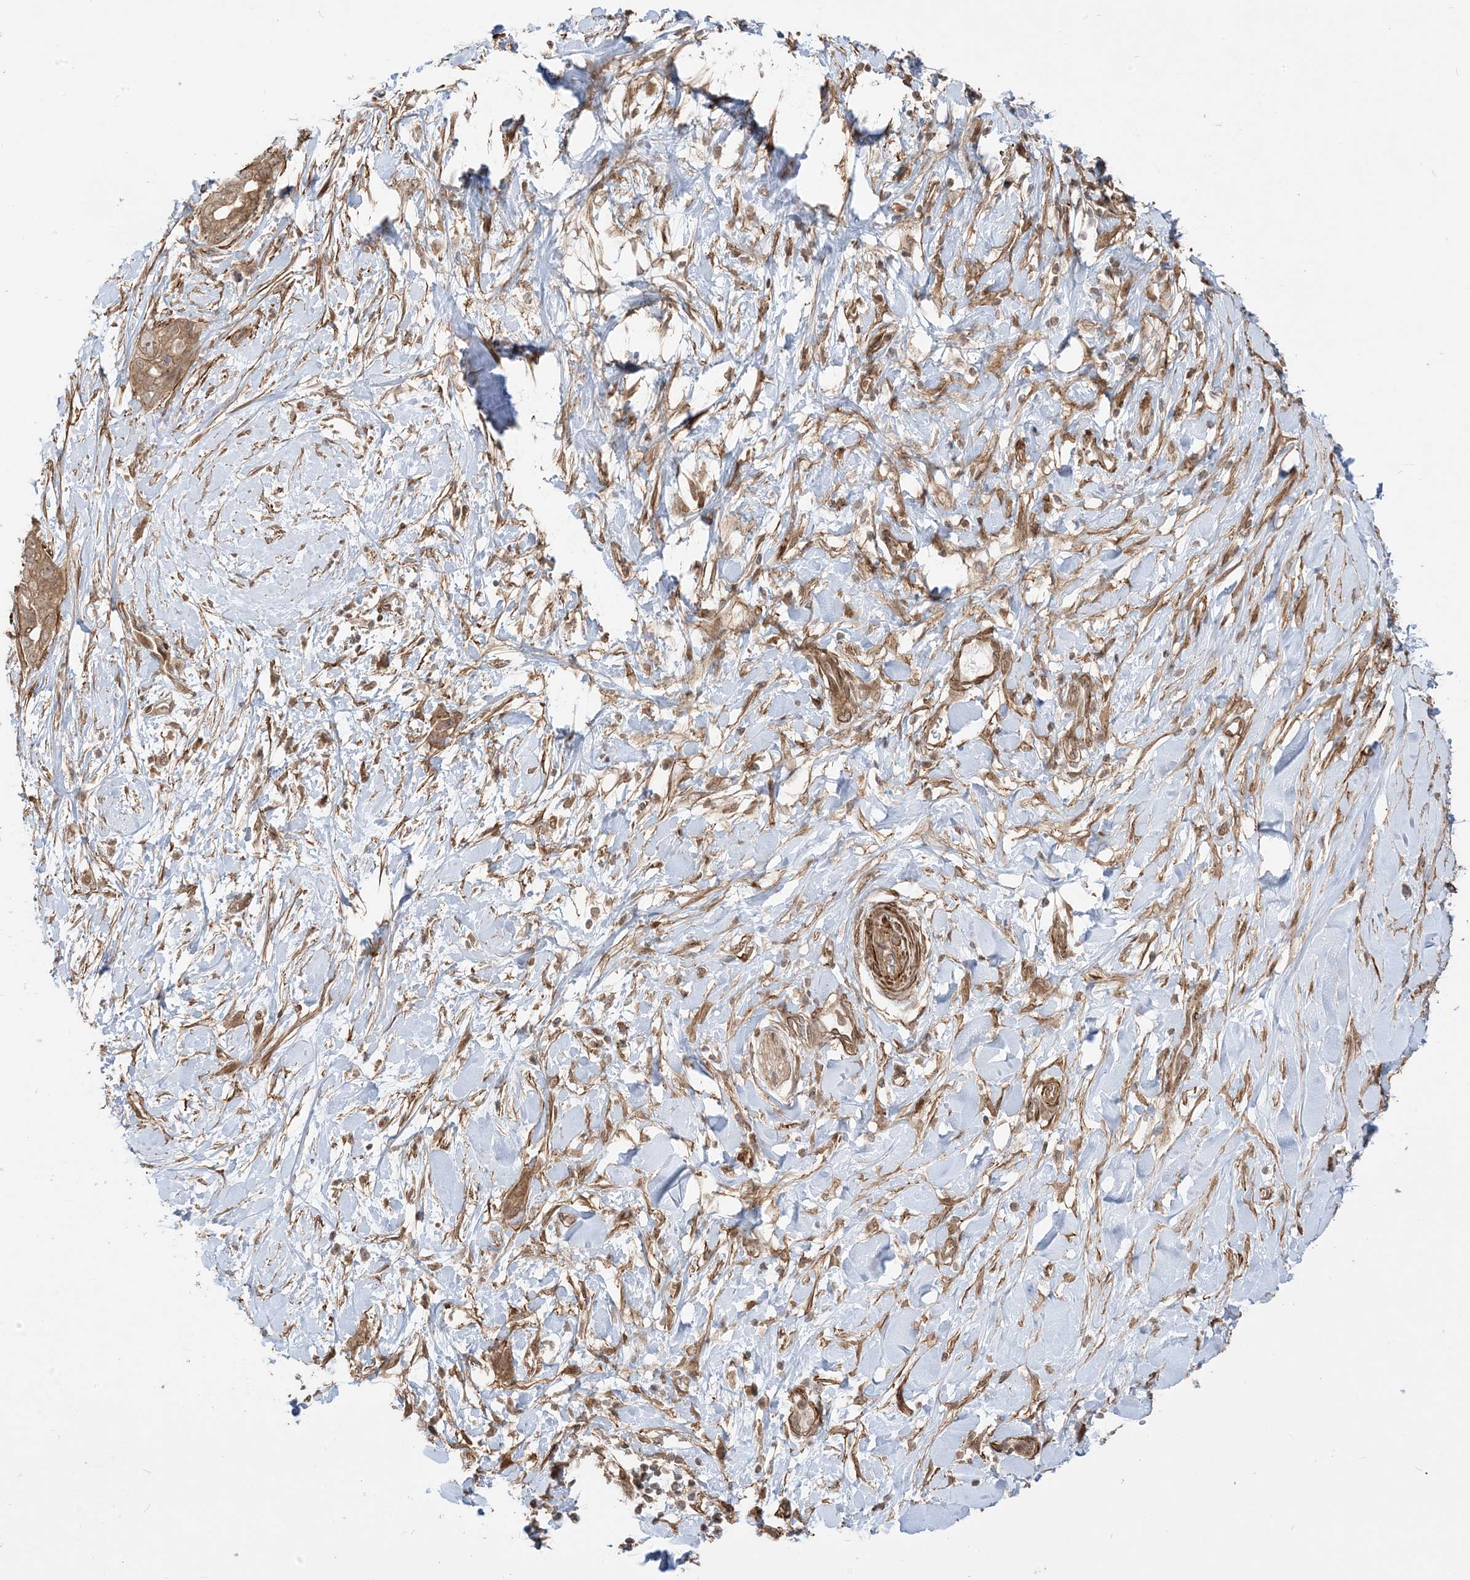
{"staining": {"intensity": "weak", "quantity": ">75%", "location": "cytoplasmic/membranous,nuclear"}, "tissue": "pancreatic cancer", "cell_type": "Tumor cells", "image_type": "cancer", "snomed": [{"axis": "morphology", "description": "Normal tissue, NOS"}, {"axis": "morphology", "description": "Adenocarcinoma, NOS"}, {"axis": "topography", "description": "Pancreas"}, {"axis": "topography", "description": "Peripheral nerve tissue"}], "caption": "Protein expression analysis of human pancreatic cancer (adenocarcinoma) reveals weak cytoplasmic/membranous and nuclear staining in approximately >75% of tumor cells.", "gene": "TBCC", "patient": {"sex": "male", "age": 59}}